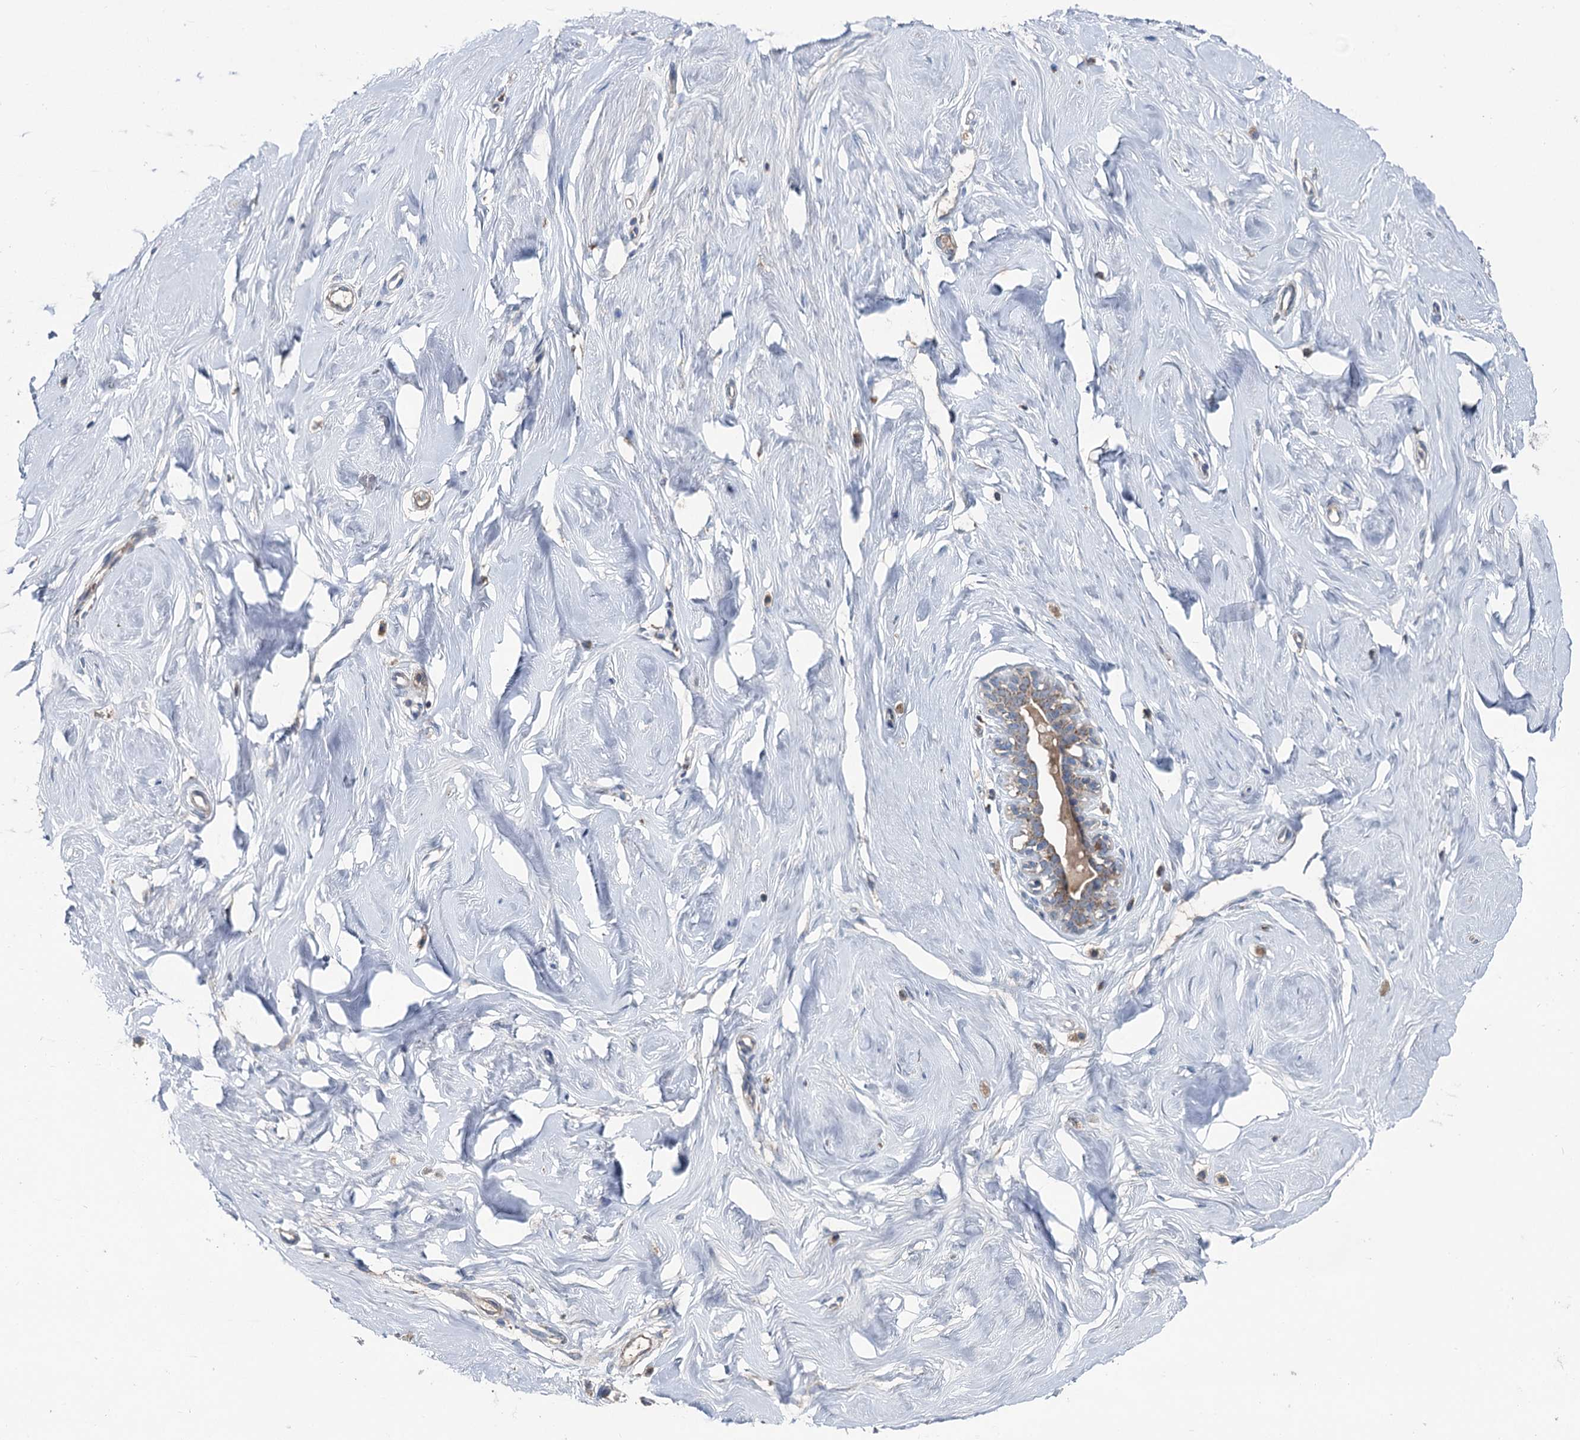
{"staining": {"intensity": "negative", "quantity": "none", "location": "none"}, "tissue": "breast", "cell_type": "Adipocytes", "image_type": "normal", "snomed": [{"axis": "morphology", "description": "Normal tissue, NOS"}, {"axis": "morphology", "description": "Adenoma, NOS"}, {"axis": "topography", "description": "Breast"}], "caption": "DAB immunohistochemical staining of unremarkable human breast exhibits no significant positivity in adipocytes. The staining was performed using DAB to visualize the protein expression in brown, while the nuclei were stained in blue with hematoxylin (Magnification: 20x).", "gene": "METTL4", "patient": {"sex": "female", "age": 23}}